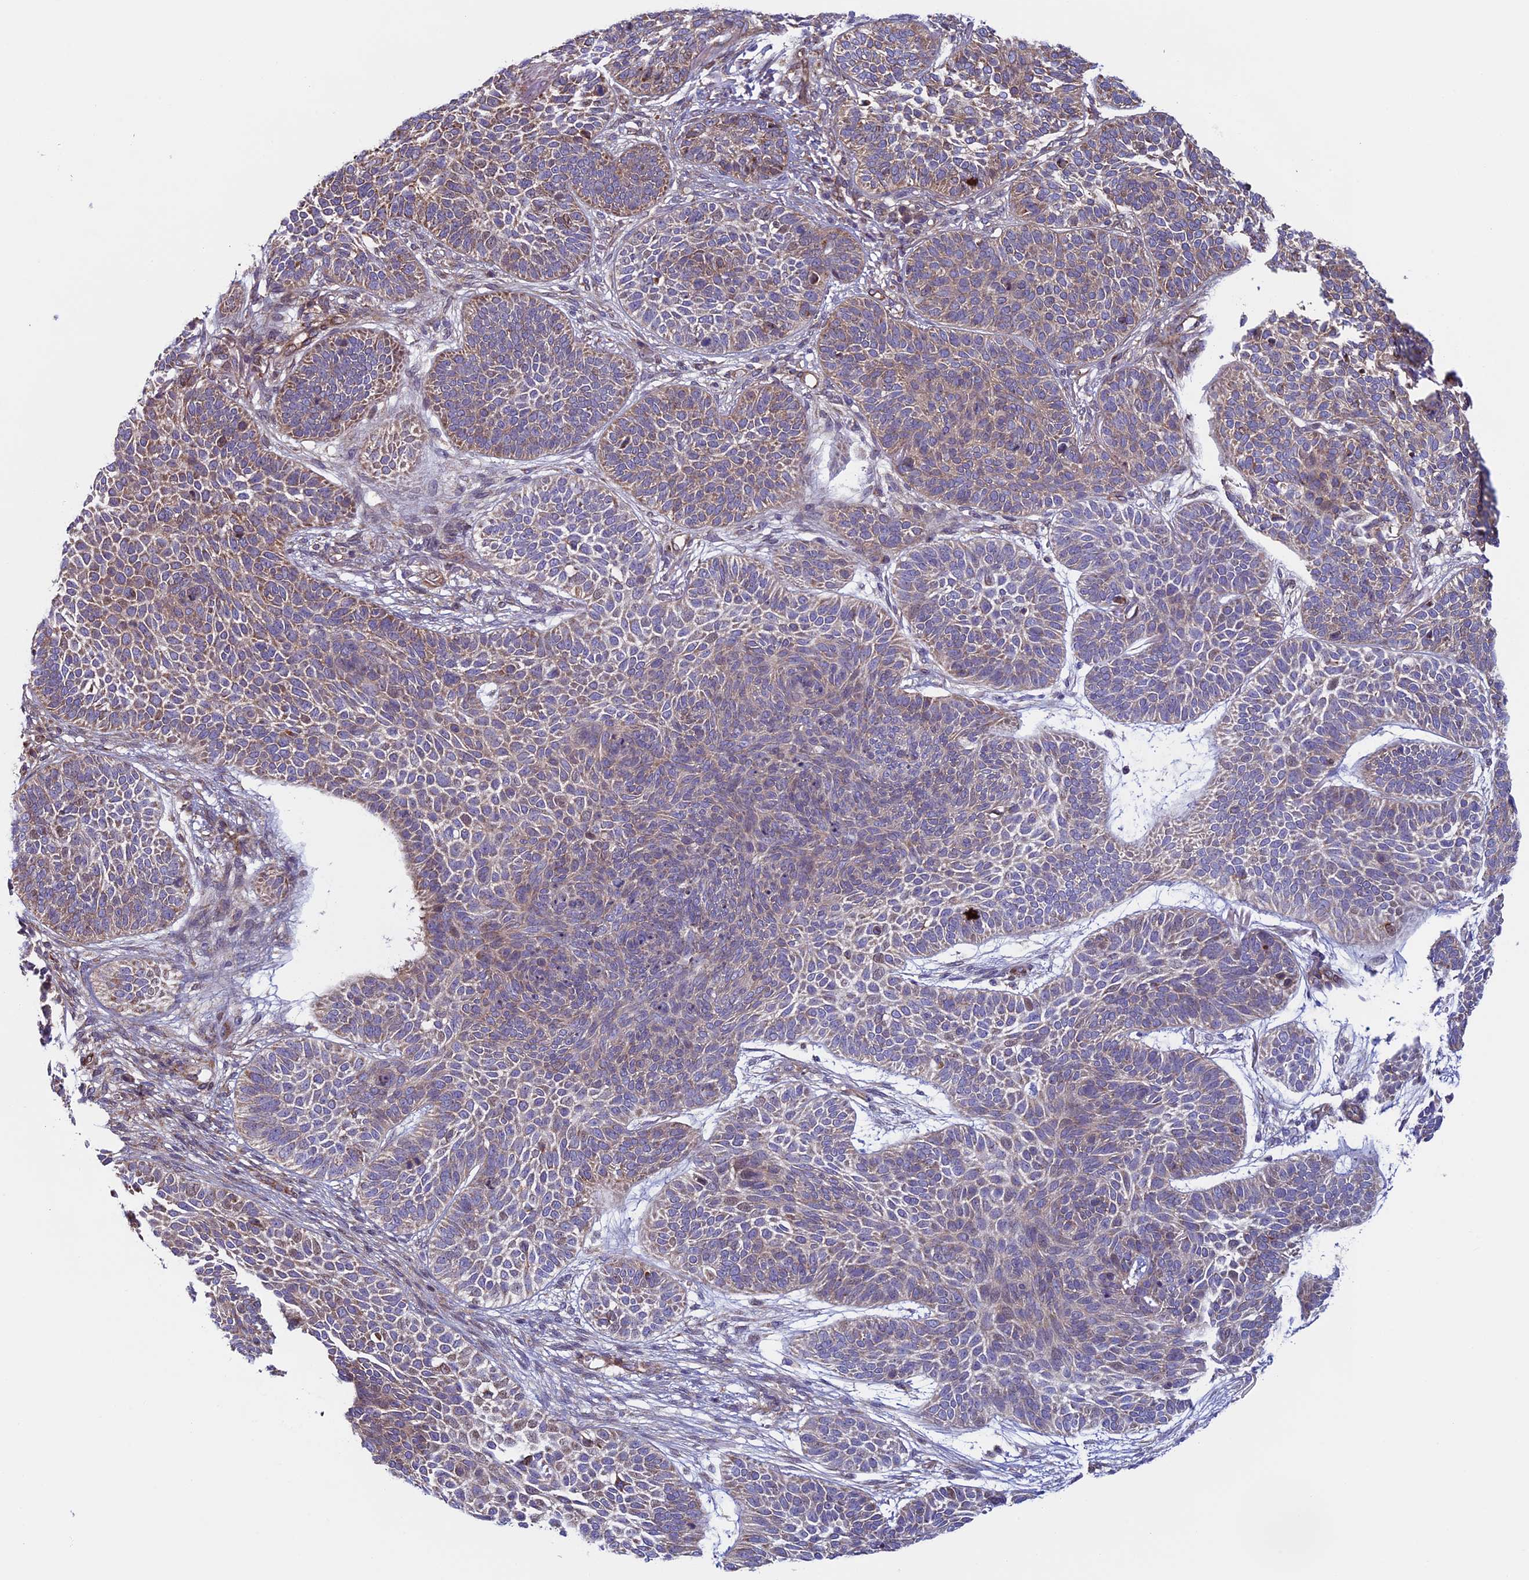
{"staining": {"intensity": "weak", "quantity": "25%-75%", "location": "cytoplasmic/membranous"}, "tissue": "skin cancer", "cell_type": "Tumor cells", "image_type": "cancer", "snomed": [{"axis": "morphology", "description": "Basal cell carcinoma"}, {"axis": "topography", "description": "Skin"}], "caption": "Tumor cells exhibit low levels of weak cytoplasmic/membranous expression in about 25%-75% of cells in human basal cell carcinoma (skin). (Stains: DAB (3,3'-diaminobenzidine) in brown, nuclei in blue, Microscopy: brightfield microscopy at high magnification).", "gene": "CCDC8", "patient": {"sex": "male", "age": 85}}